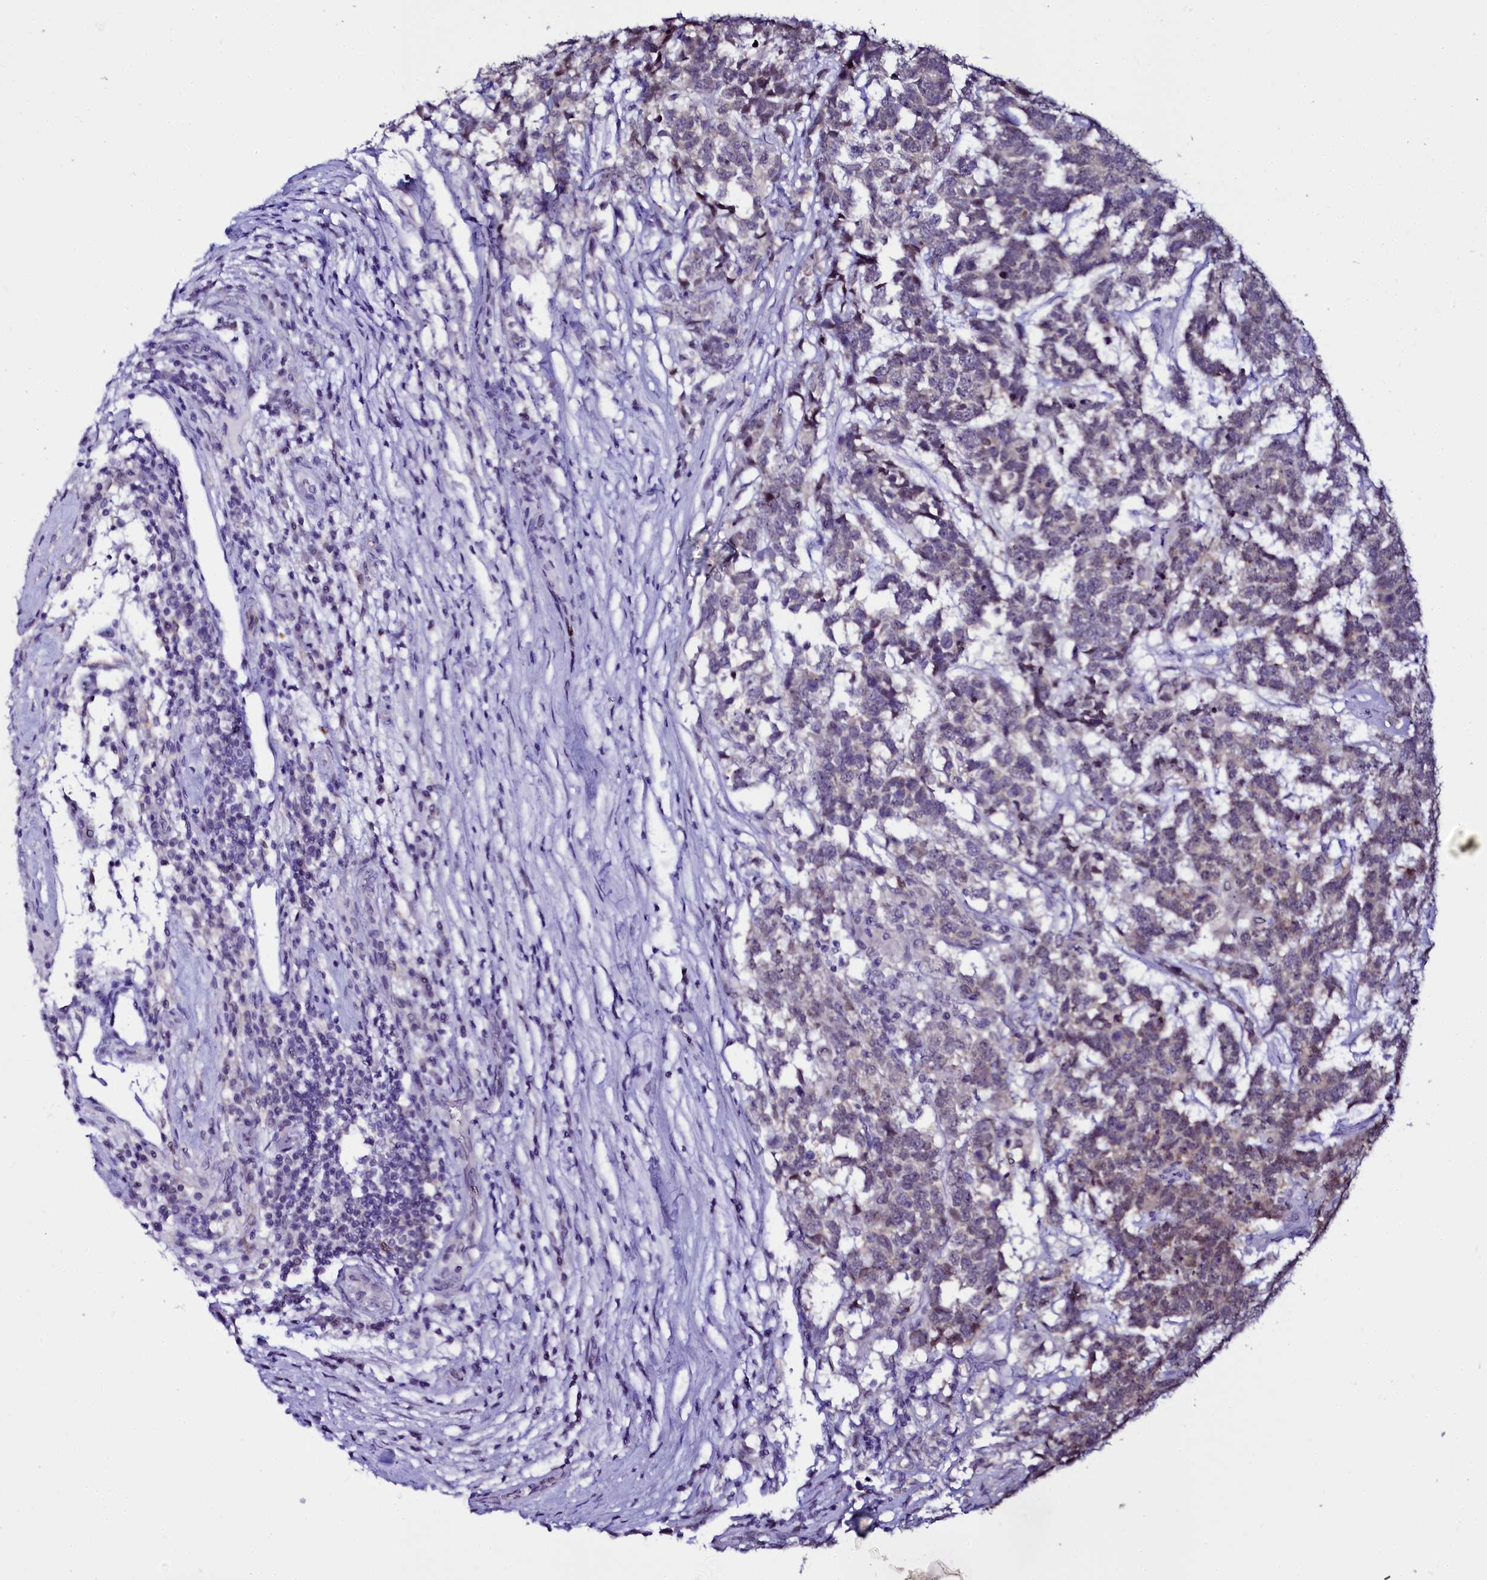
{"staining": {"intensity": "weak", "quantity": "<25%", "location": "nuclear"}, "tissue": "testis cancer", "cell_type": "Tumor cells", "image_type": "cancer", "snomed": [{"axis": "morphology", "description": "Carcinoma, Embryonal, NOS"}, {"axis": "topography", "description": "Testis"}], "caption": "A micrograph of testis embryonal carcinoma stained for a protein reveals no brown staining in tumor cells. (Brightfield microscopy of DAB (3,3'-diaminobenzidine) immunohistochemistry (IHC) at high magnification).", "gene": "SORD", "patient": {"sex": "male", "age": 26}}